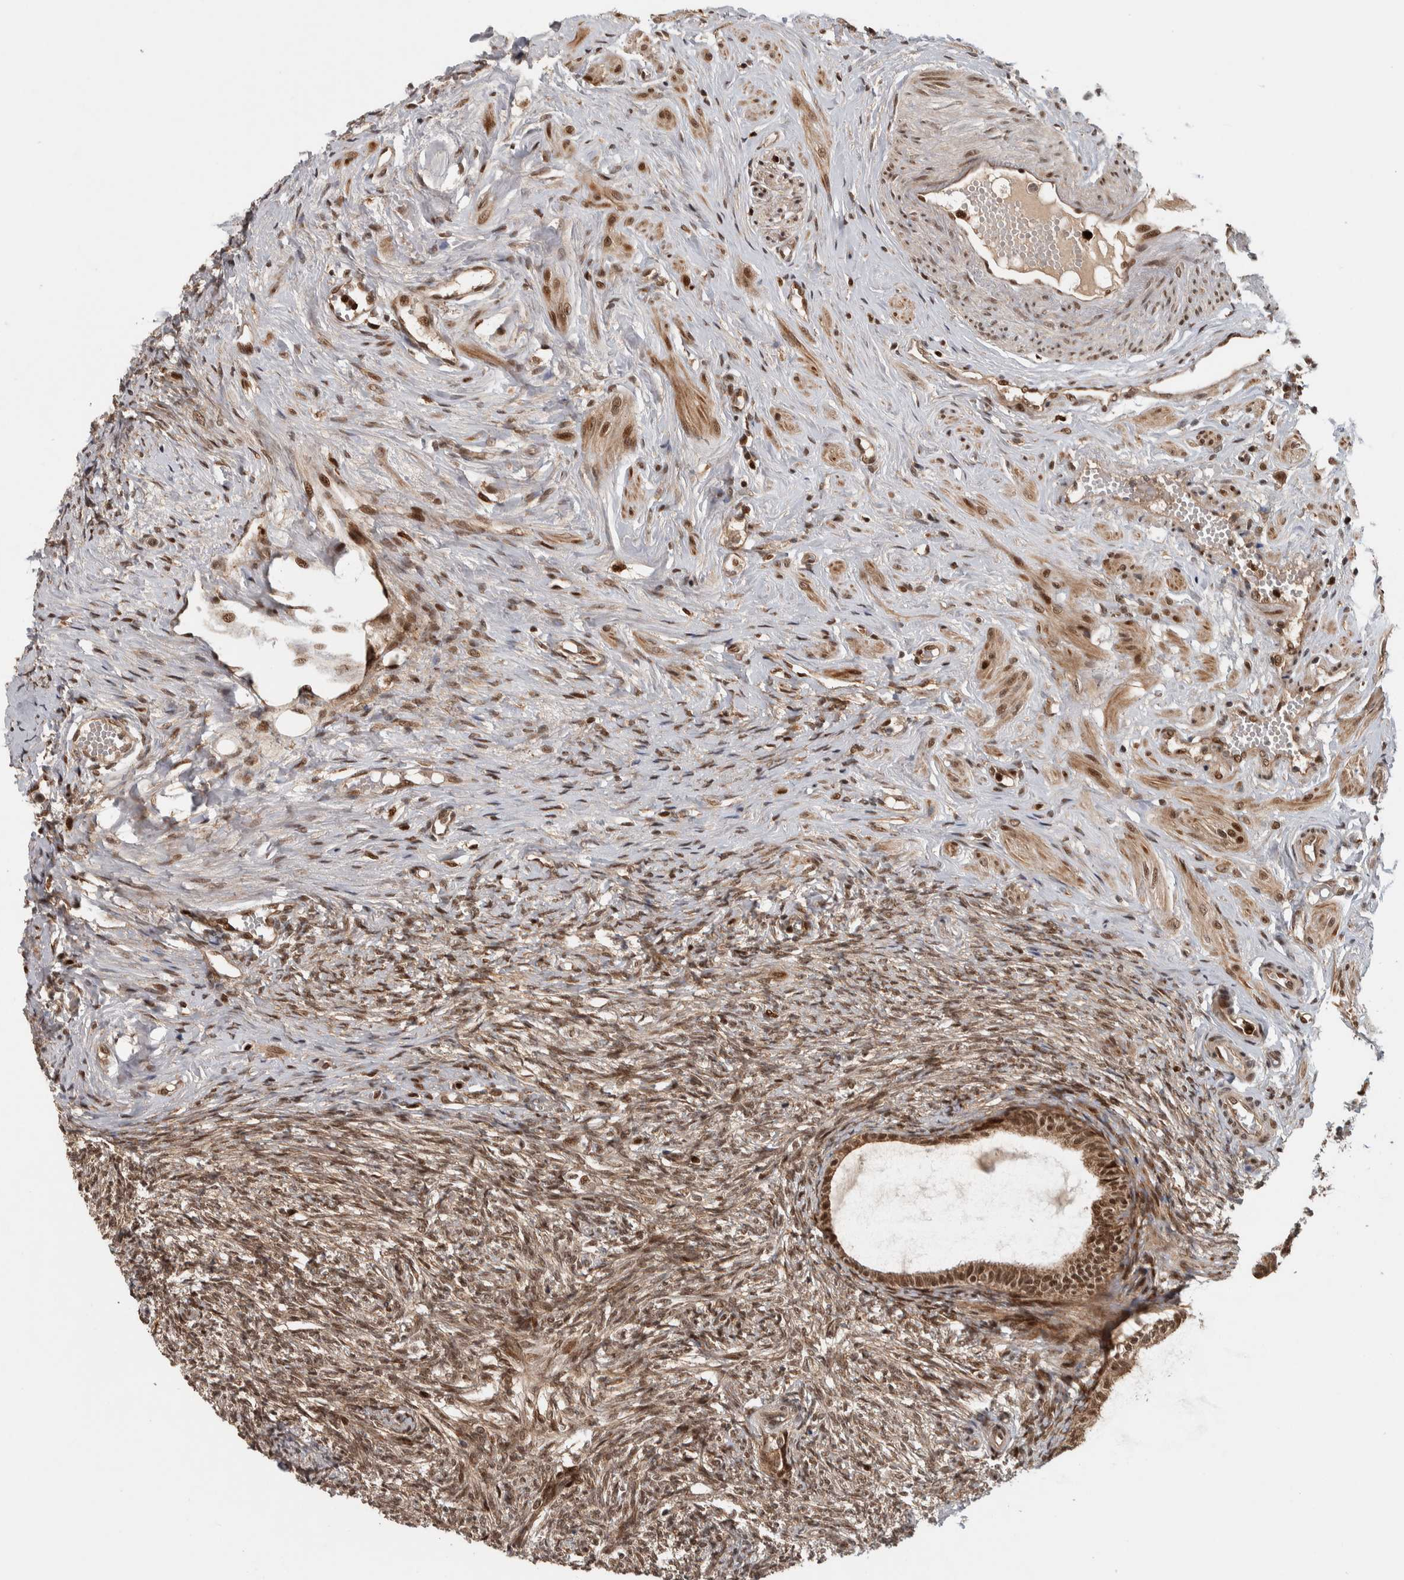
{"staining": {"intensity": "moderate", "quantity": ">75%", "location": "nuclear"}, "tissue": "ovary", "cell_type": "Ovarian stroma cells", "image_type": "normal", "snomed": [{"axis": "morphology", "description": "Normal tissue, NOS"}, {"axis": "topography", "description": "Ovary"}], "caption": "Ovary stained with immunohistochemistry (IHC) exhibits moderate nuclear expression in approximately >75% of ovarian stroma cells. The protein of interest is stained brown, and the nuclei are stained in blue (DAB IHC with brightfield microscopy, high magnification).", "gene": "RPS6KA4", "patient": {"sex": "female", "age": 41}}